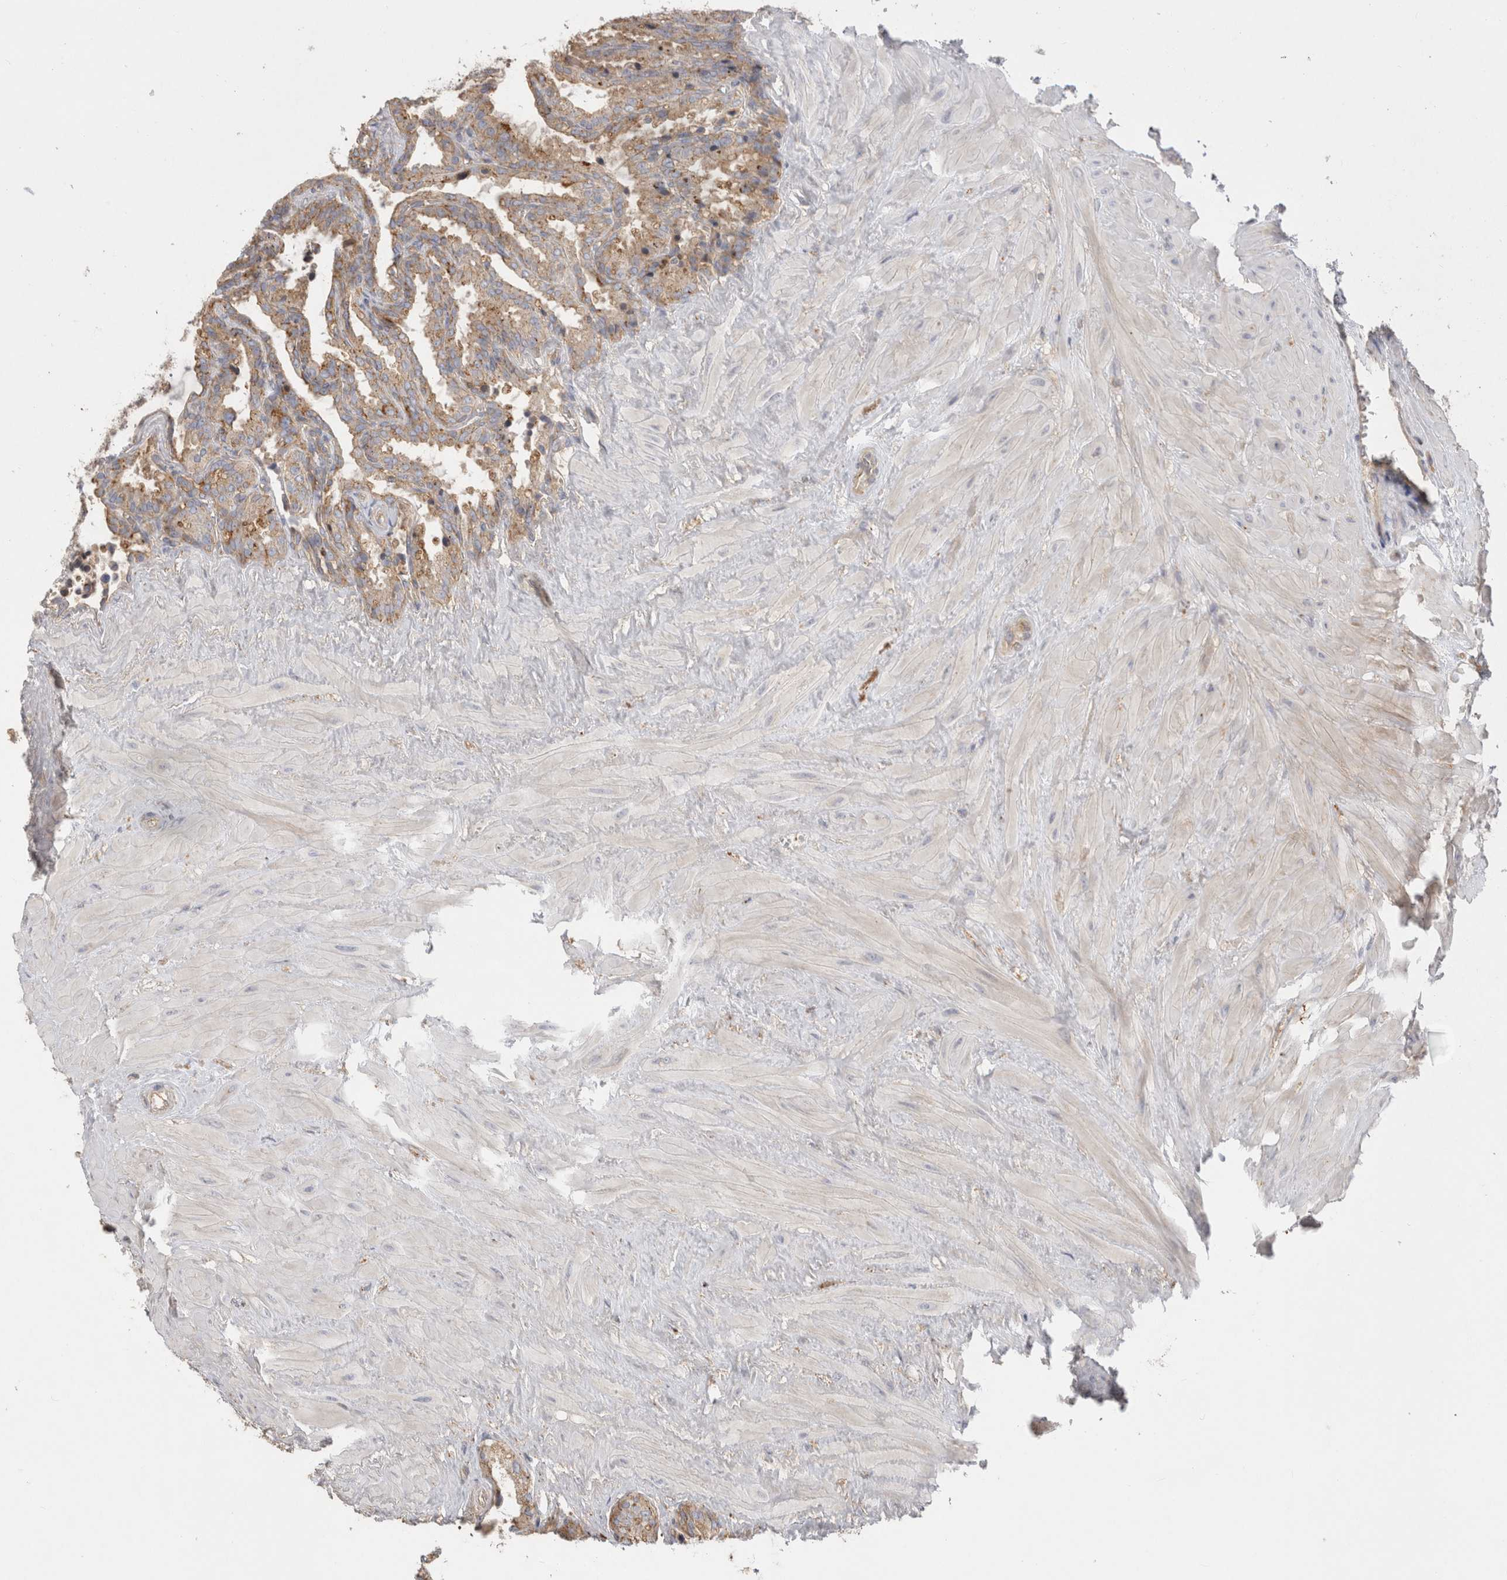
{"staining": {"intensity": "moderate", "quantity": ">75%", "location": "cytoplasmic/membranous"}, "tissue": "seminal vesicle", "cell_type": "Glandular cells", "image_type": "normal", "snomed": [{"axis": "morphology", "description": "Normal tissue, NOS"}, {"axis": "topography", "description": "Seminal veicle"}], "caption": "Human seminal vesicle stained with a brown dye displays moderate cytoplasmic/membranous positive staining in approximately >75% of glandular cells.", "gene": "CHMP6", "patient": {"sex": "male", "age": 46}}